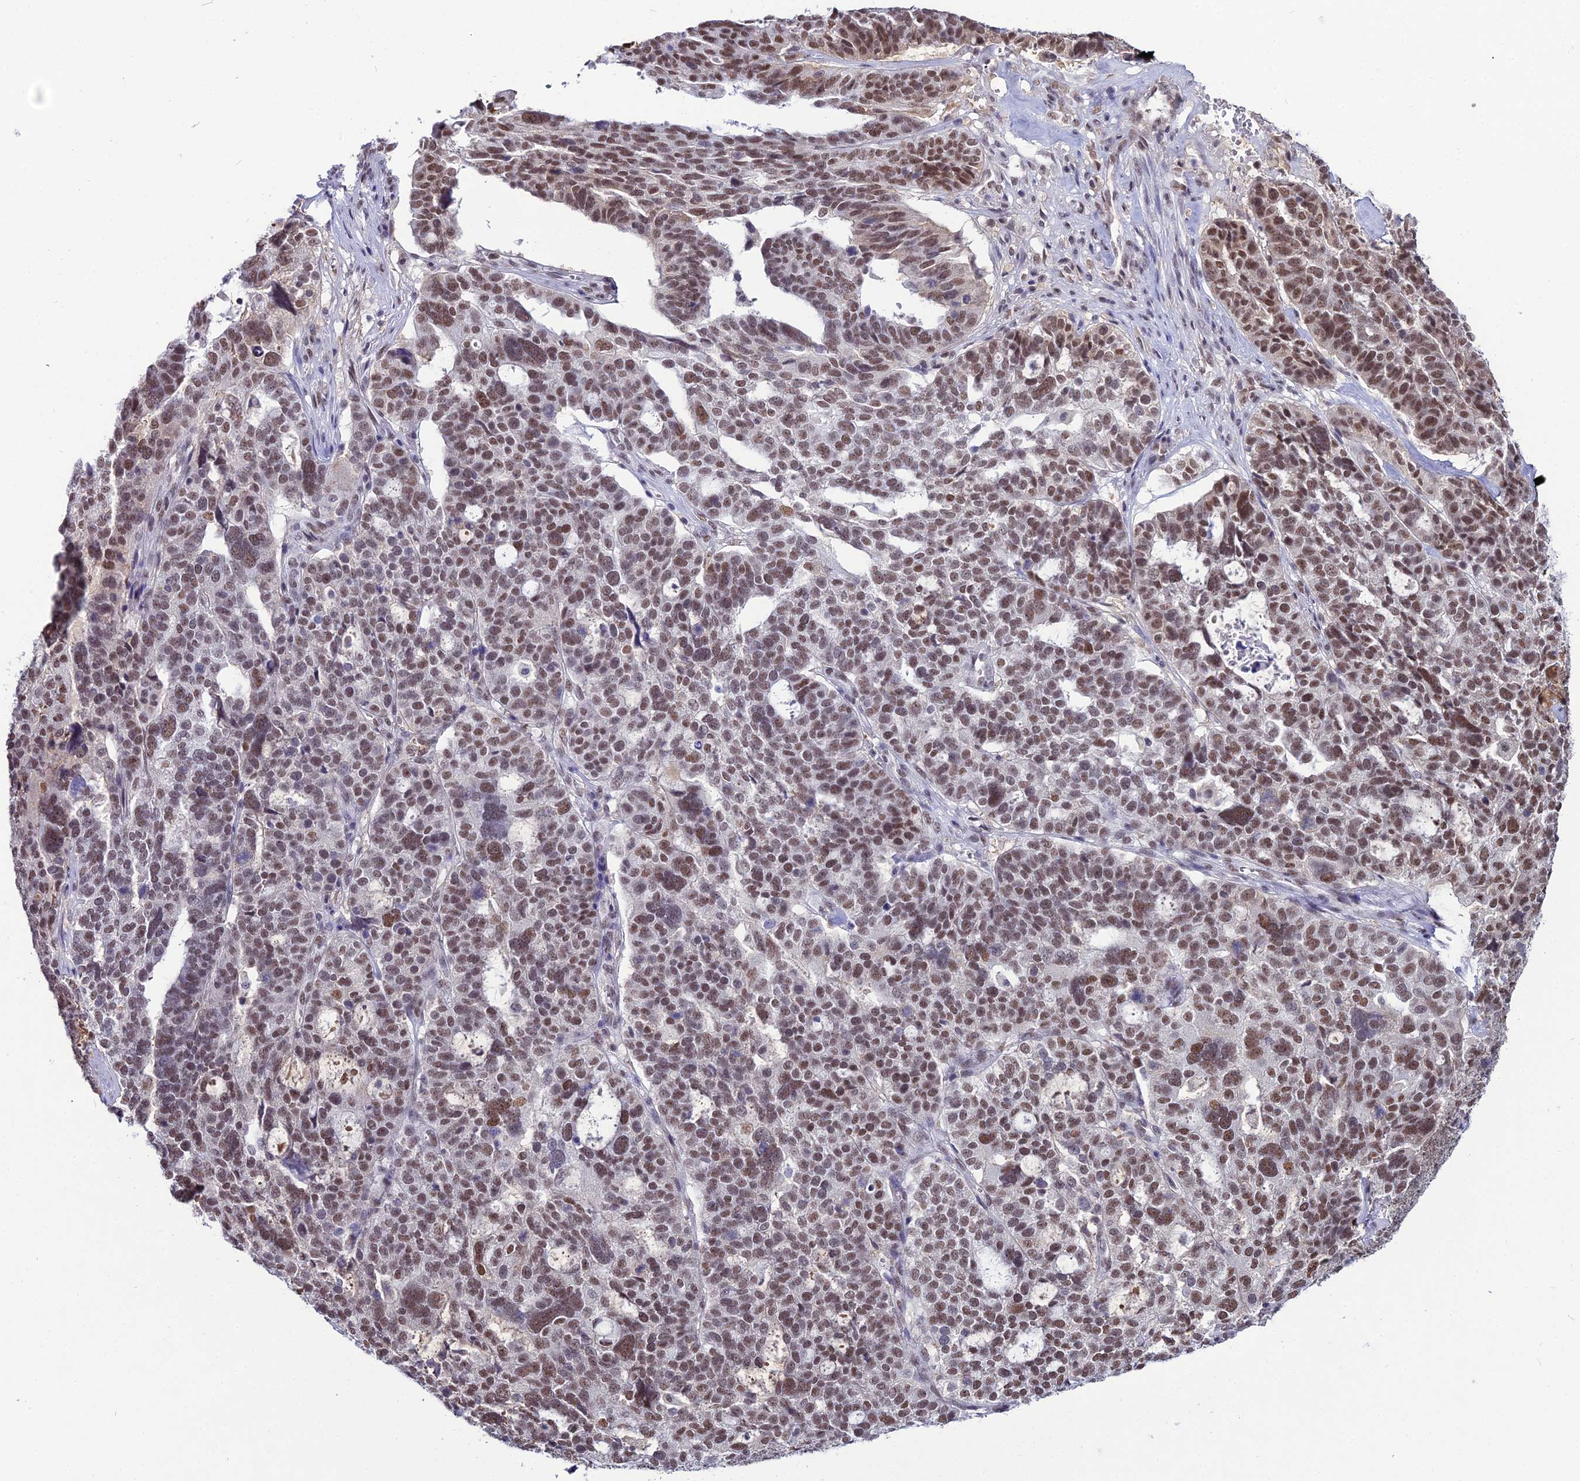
{"staining": {"intensity": "weak", "quantity": ">75%", "location": "nuclear"}, "tissue": "ovarian cancer", "cell_type": "Tumor cells", "image_type": "cancer", "snomed": [{"axis": "morphology", "description": "Cystadenocarcinoma, serous, NOS"}, {"axis": "topography", "description": "Ovary"}], "caption": "This is a histology image of IHC staining of ovarian serous cystadenocarcinoma, which shows weak positivity in the nuclear of tumor cells.", "gene": "RBM12", "patient": {"sex": "female", "age": 59}}